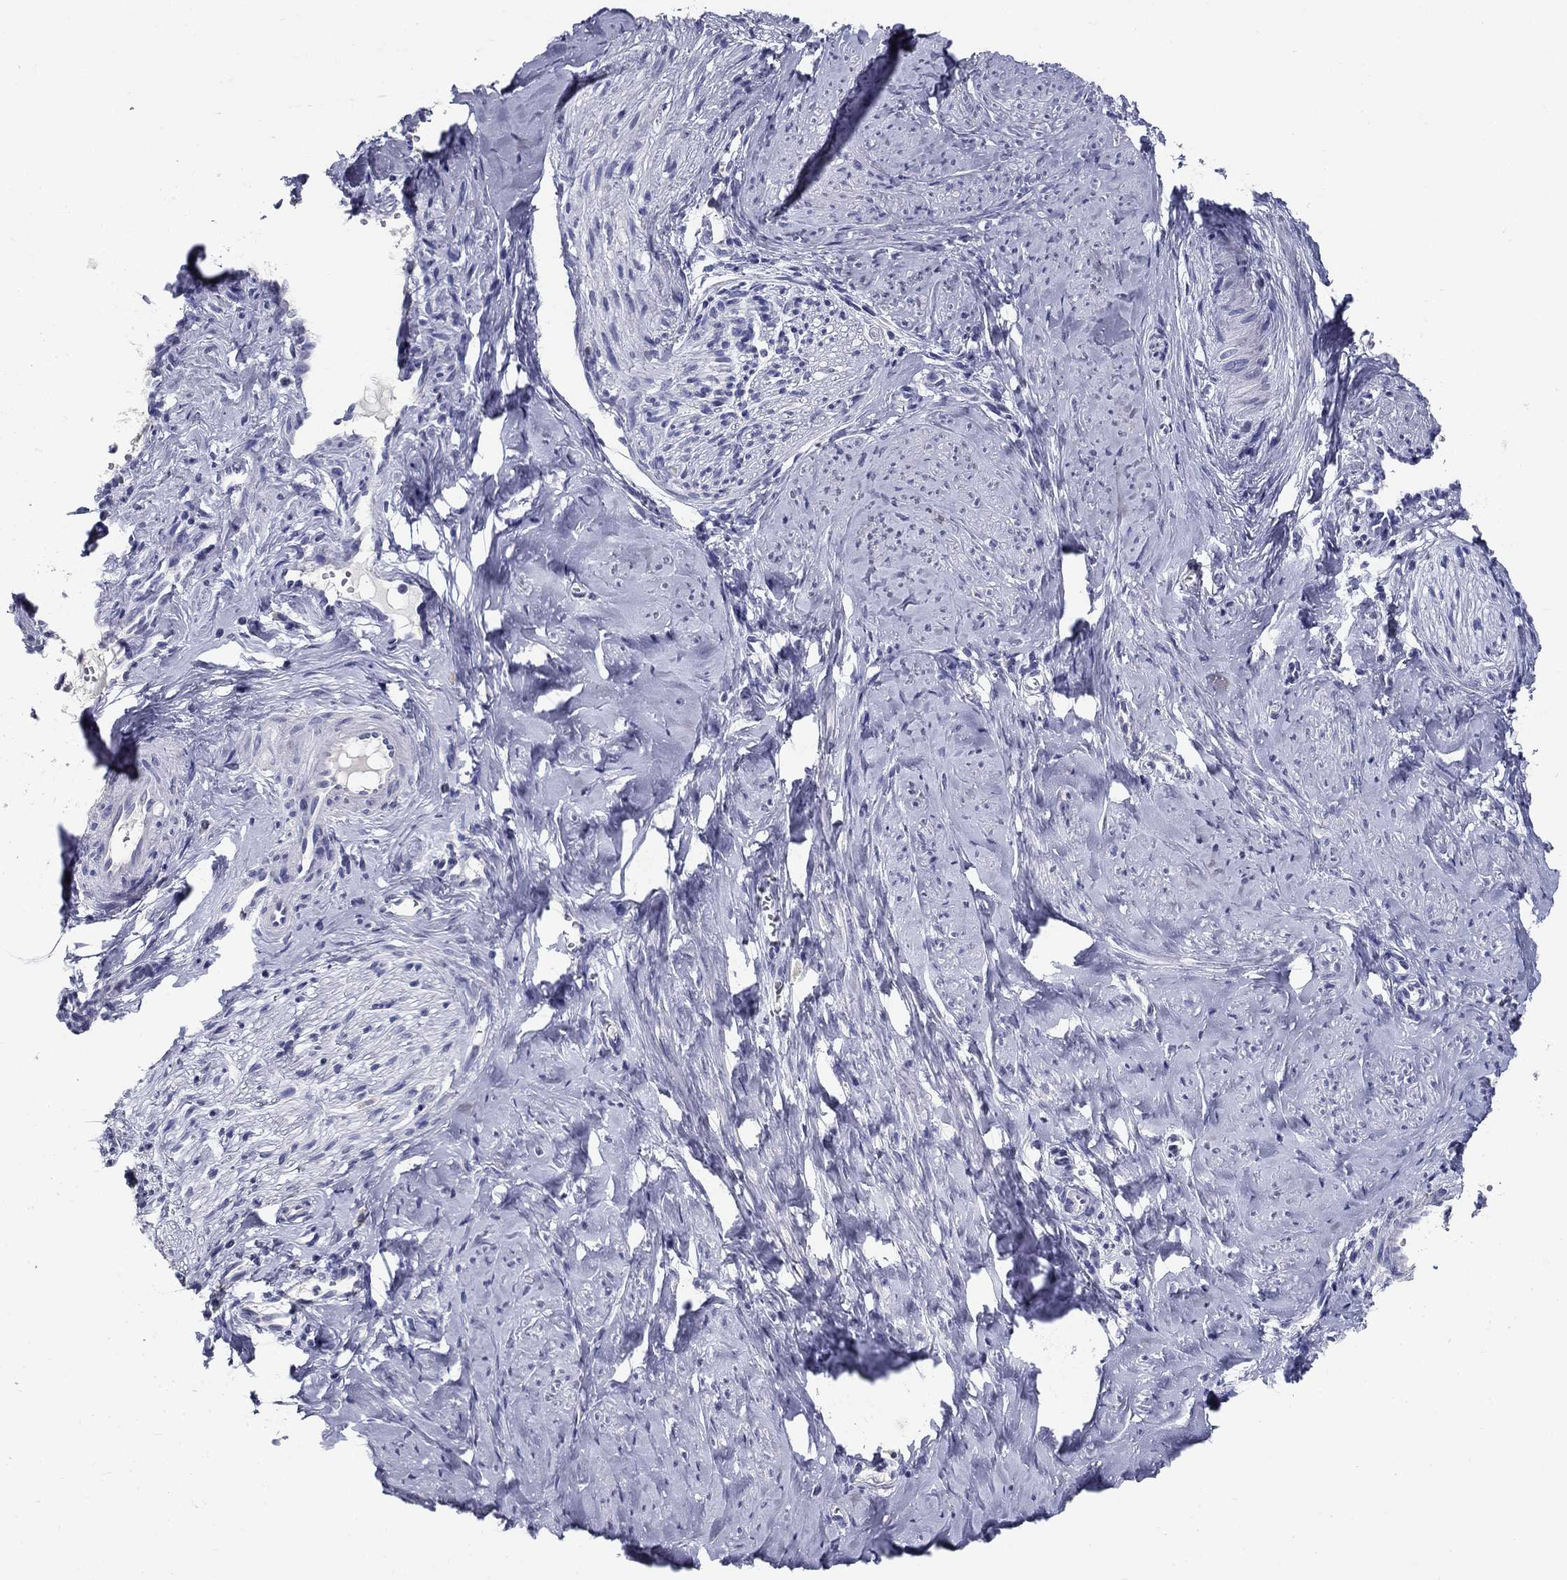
{"staining": {"intensity": "negative", "quantity": "none", "location": "none"}, "tissue": "smooth muscle", "cell_type": "Smooth muscle cells", "image_type": "normal", "snomed": [{"axis": "morphology", "description": "Normal tissue, NOS"}, {"axis": "topography", "description": "Smooth muscle"}], "caption": "Protein analysis of unremarkable smooth muscle demonstrates no significant staining in smooth muscle cells. (Brightfield microscopy of DAB IHC at high magnification).", "gene": "POMC", "patient": {"sex": "female", "age": 48}}